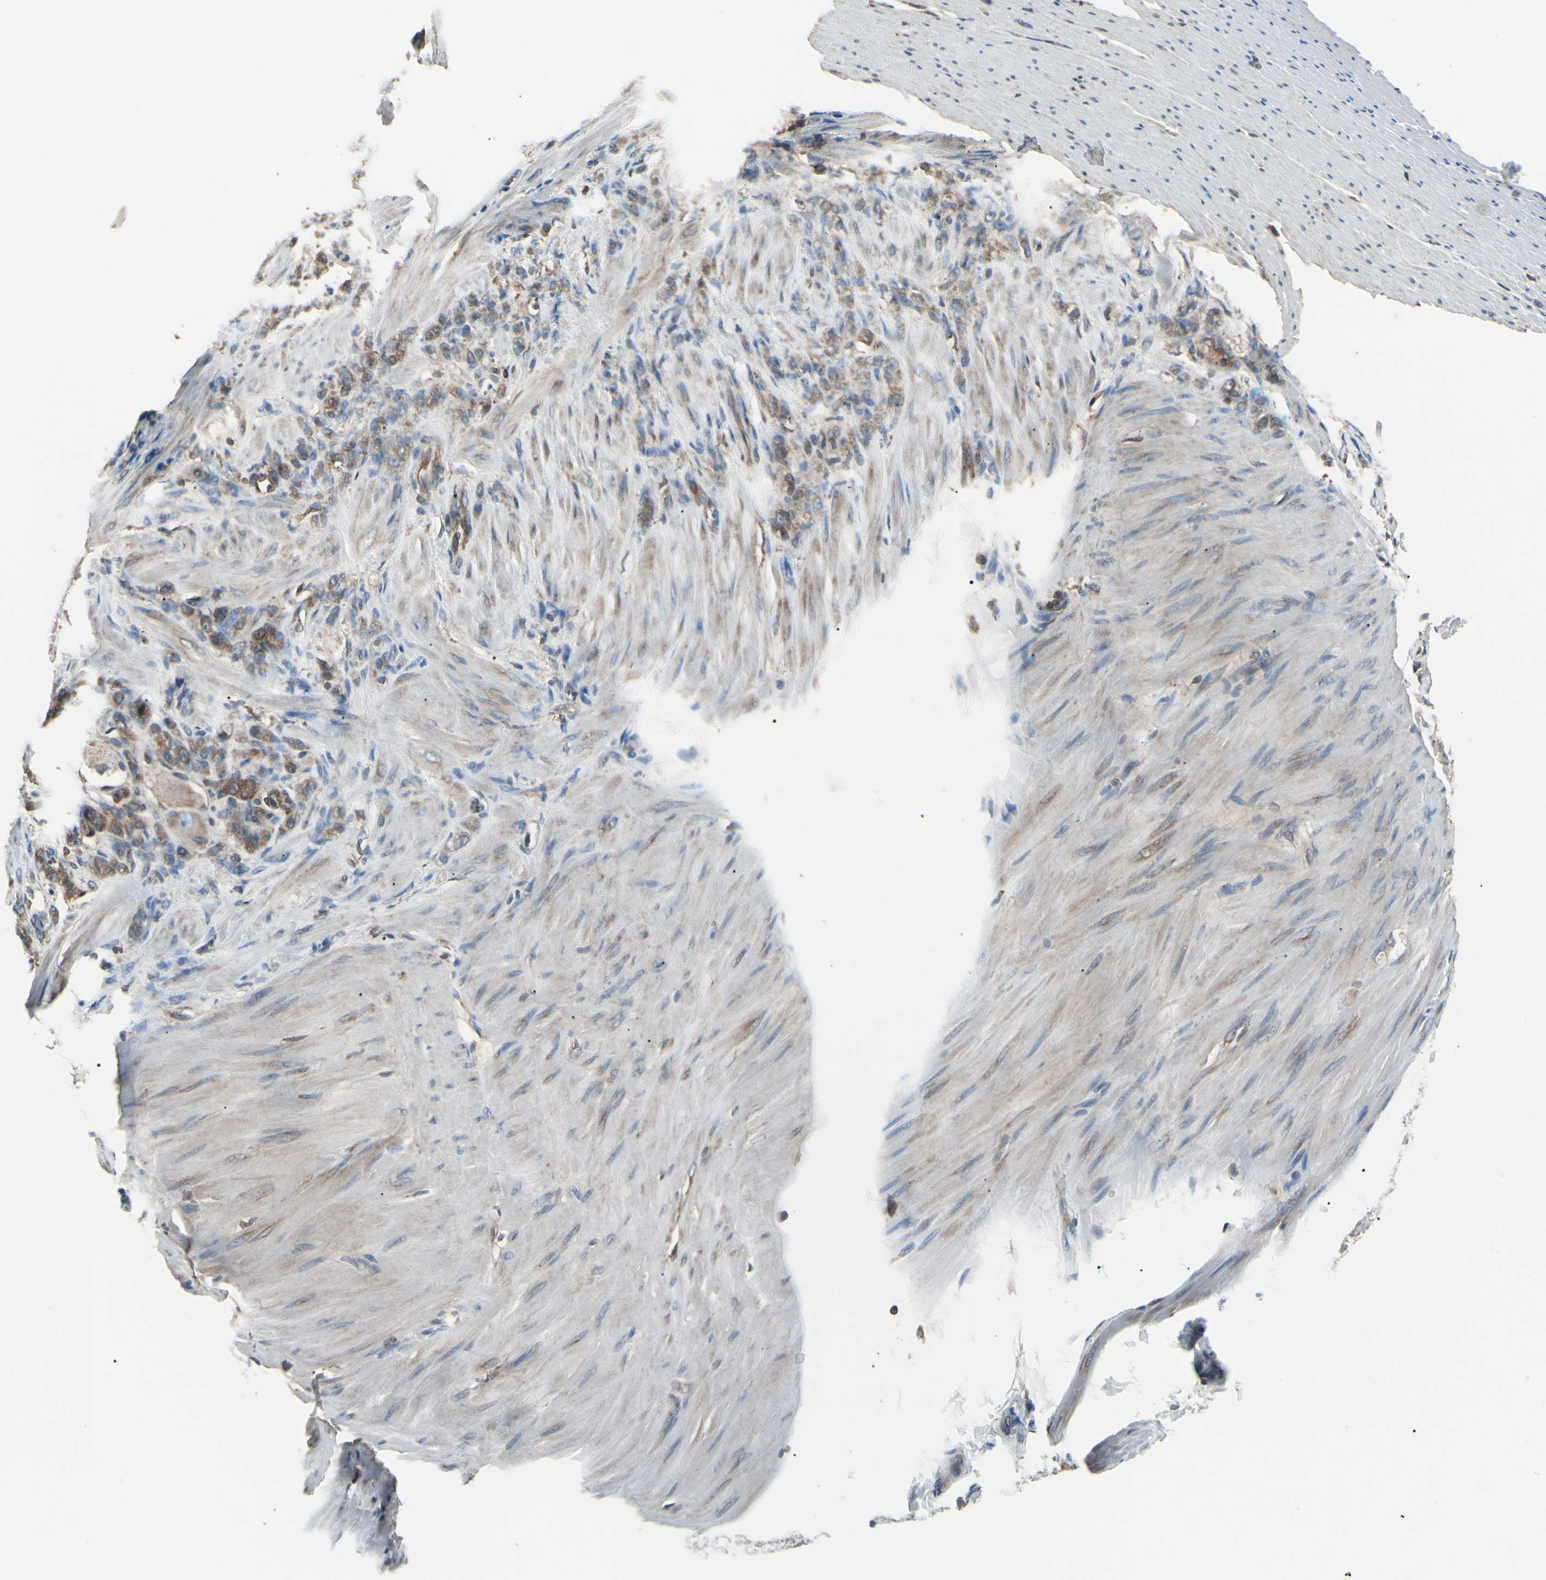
{"staining": {"intensity": "moderate", "quantity": "<25%", "location": "cytoplasmic/membranous"}, "tissue": "stomach cancer", "cell_type": "Tumor cells", "image_type": "cancer", "snomed": [{"axis": "morphology", "description": "Adenocarcinoma, NOS"}, {"axis": "topography", "description": "Stomach"}], "caption": "Adenocarcinoma (stomach) was stained to show a protein in brown. There is low levels of moderate cytoplasmic/membranous expression in about <25% of tumor cells. (Brightfield microscopy of DAB IHC at high magnification).", "gene": "MAPRE1", "patient": {"sex": "male", "age": 82}}